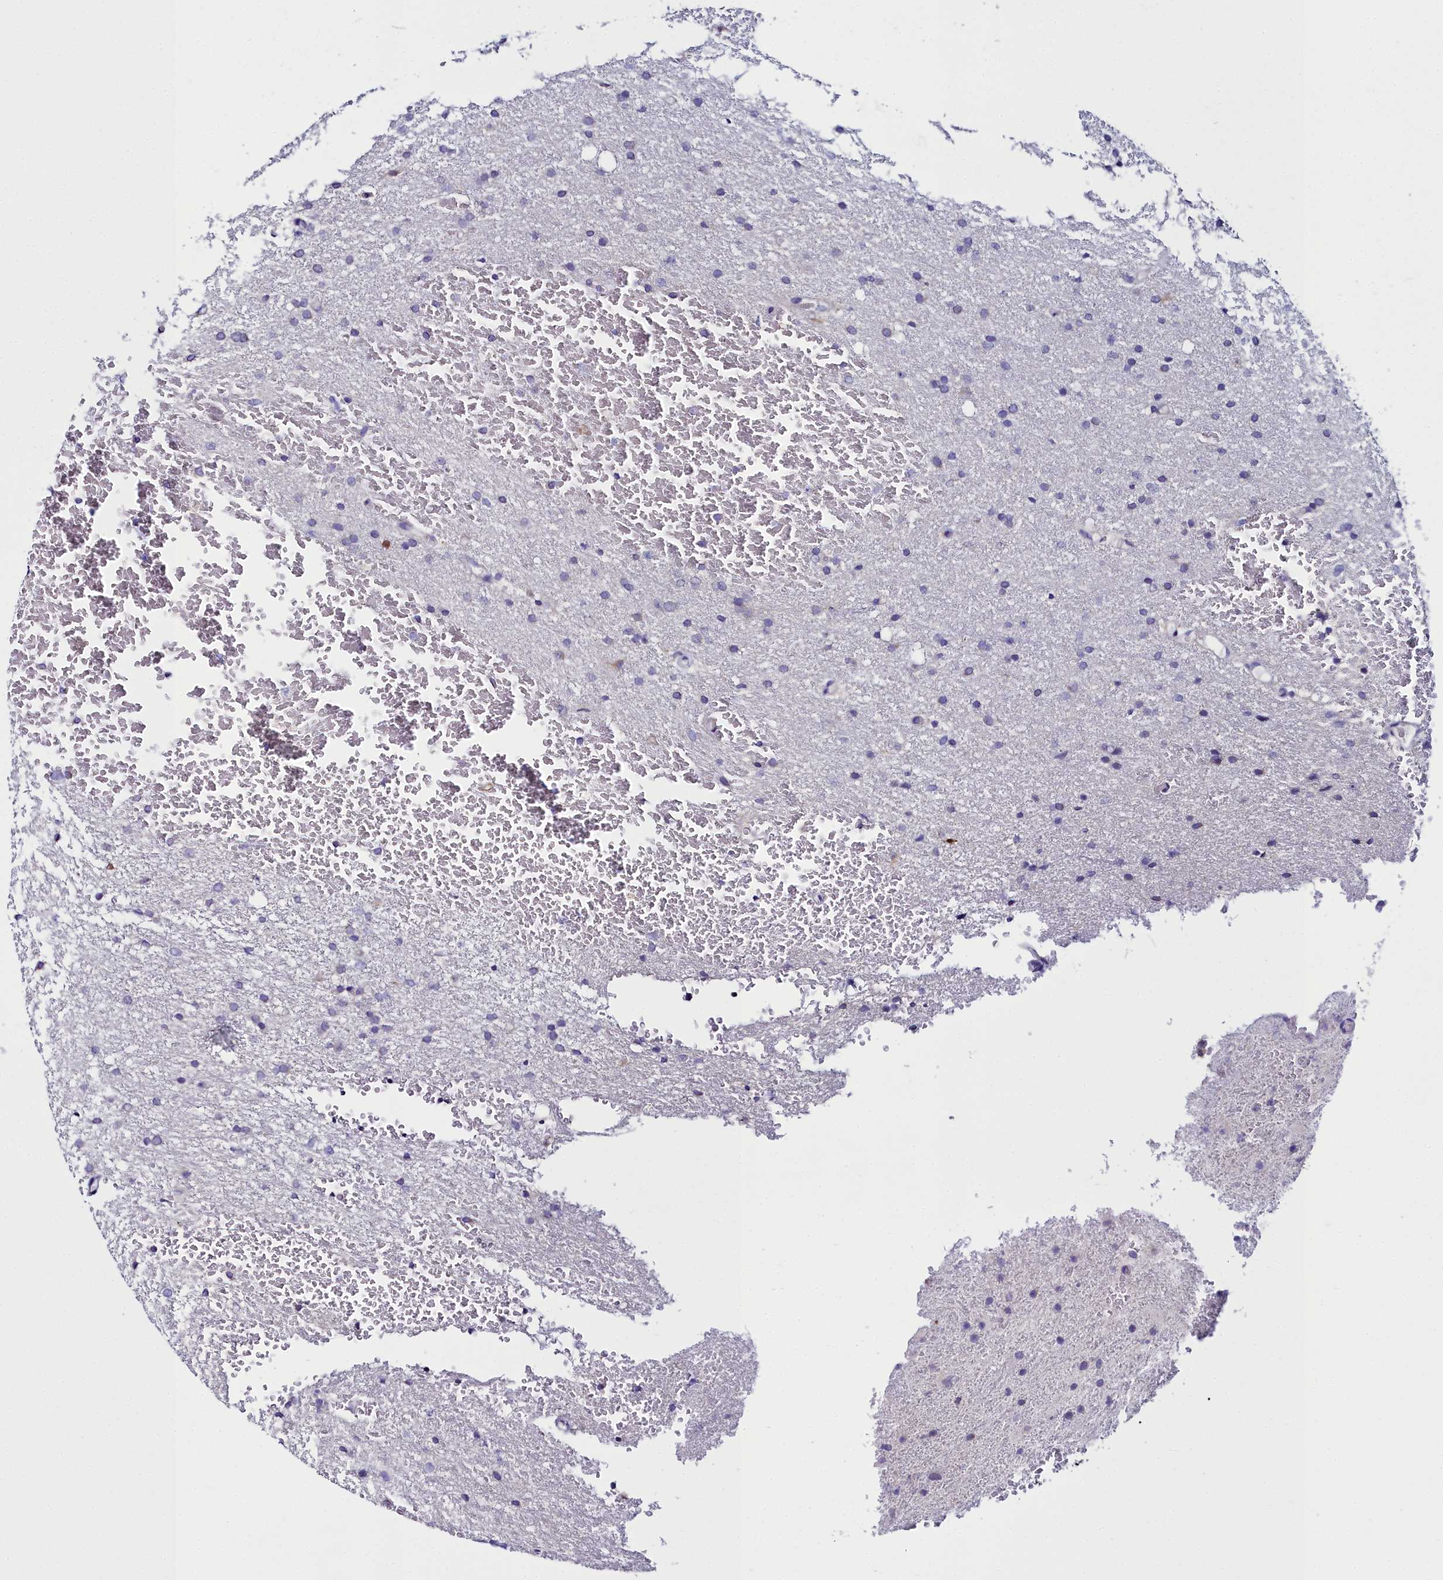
{"staining": {"intensity": "negative", "quantity": "none", "location": "none"}, "tissue": "glioma", "cell_type": "Tumor cells", "image_type": "cancer", "snomed": [{"axis": "morphology", "description": "Glioma, malignant, High grade"}, {"axis": "topography", "description": "Cerebral cortex"}], "caption": "There is no significant positivity in tumor cells of malignant high-grade glioma.", "gene": "ELAPOR2", "patient": {"sex": "female", "age": 36}}